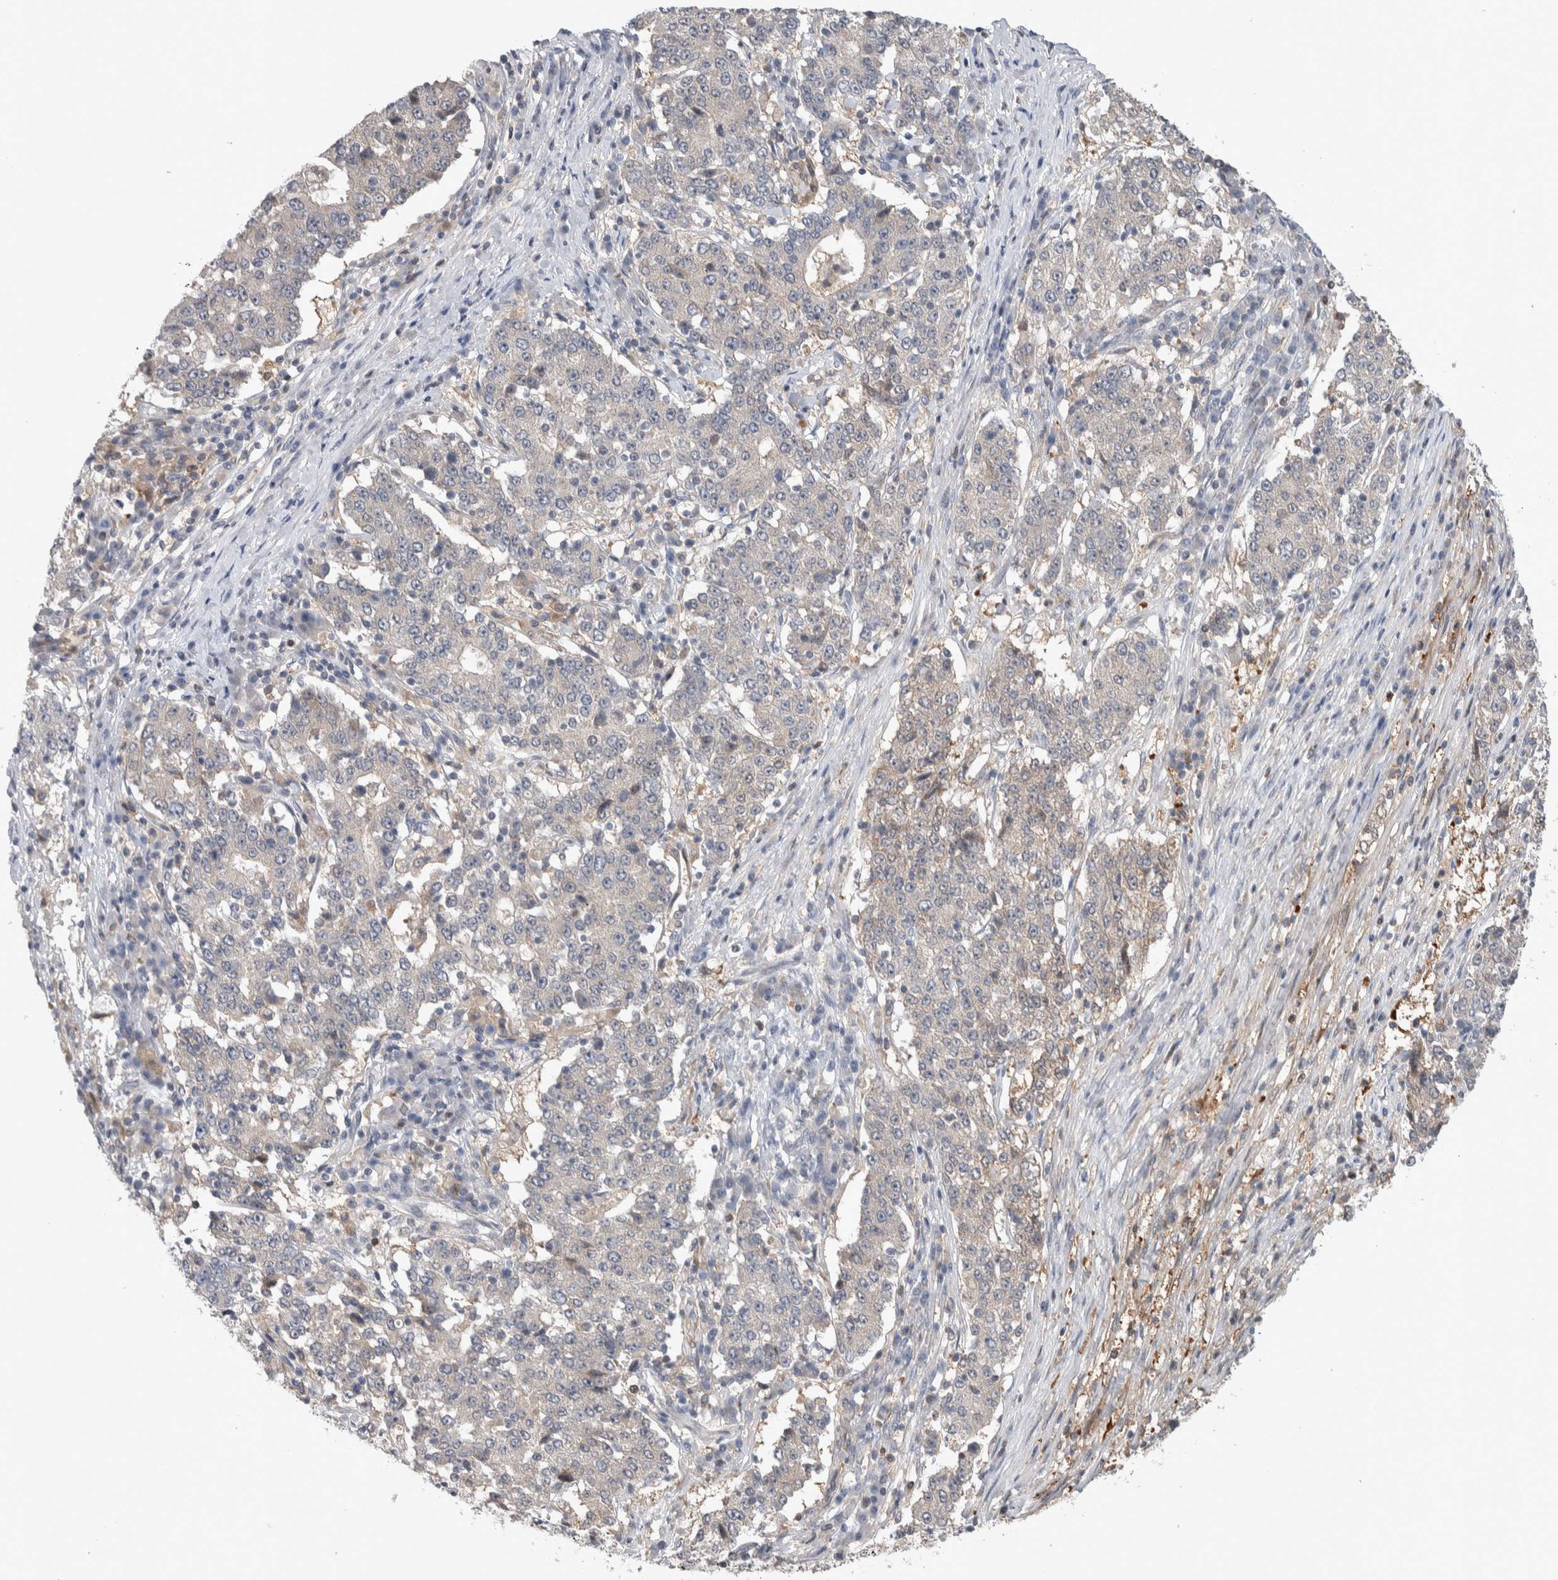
{"staining": {"intensity": "negative", "quantity": "none", "location": "none"}, "tissue": "stomach cancer", "cell_type": "Tumor cells", "image_type": "cancer", "snomed": [{"axis": "morphology", "description": "Adenocarcinoma, NOS"}, {"axis": "topography", "description": "Stomach"}], "caption": "Histopathology image shows no significant protein staining in tumor cells of stomach cancer (adenocarcinoma).", "gene": "HTATIP2", "patient": {"sex": "male", "age": 59}}